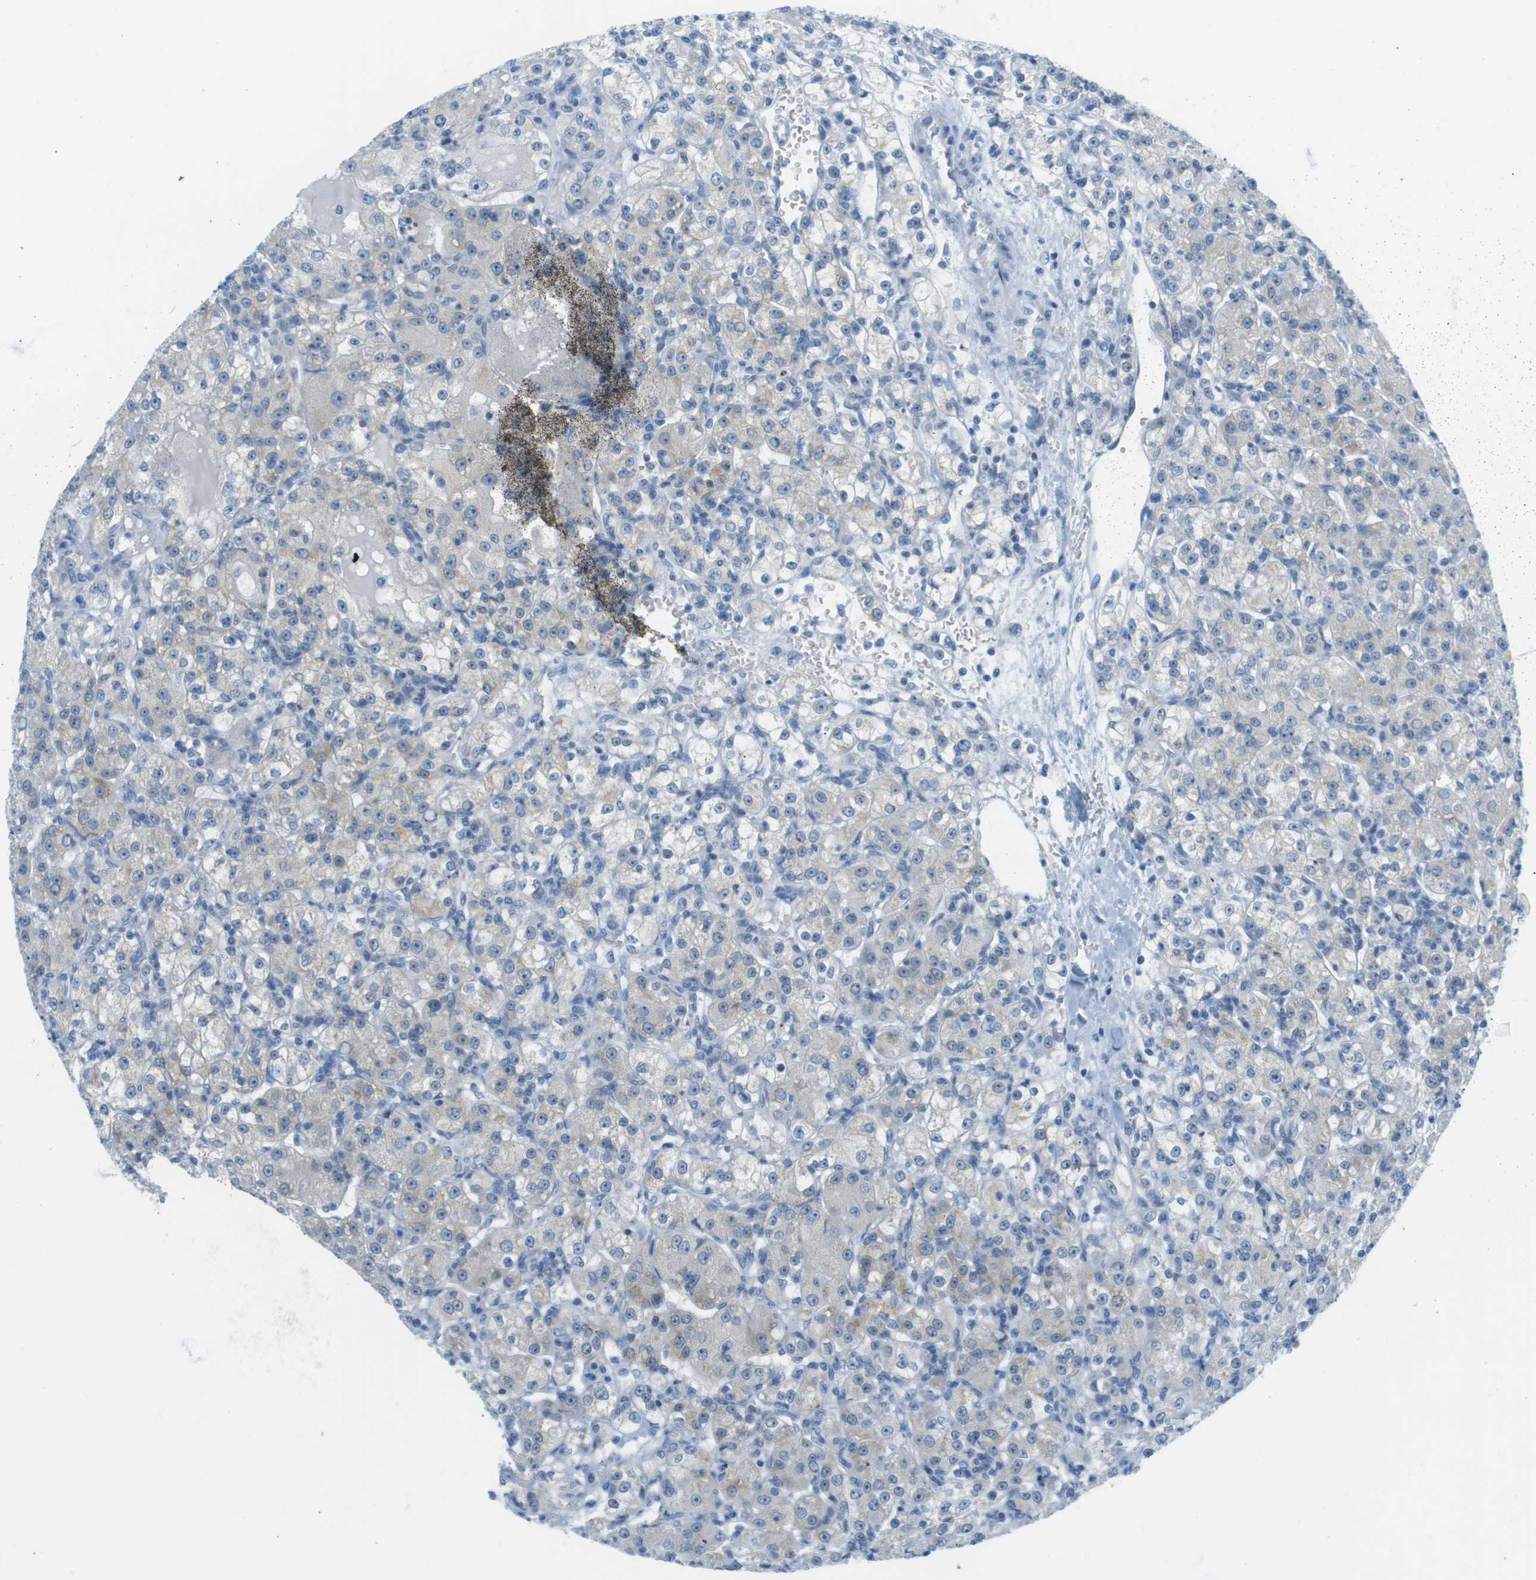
{"staining": {"intensity": "weak", "quantity": "<25%", "location": "cytoplasmic/membranous"}, "tissue": "renal cancer", "cell_type": "Tumor cells", "image_type": "cancer", "snomed": [{"axis": "morphology", "description": "Normal tissue, NOS"}, {"axis": "morphology", "description": "Adenocarcinoma, NOS"}, {"axis": "topography", "description": "Kidney"}], "caption": "This is an immunohistochemistry image of renal cancer. There is no staining in tumor cells.", "gene": "SMYD5", "patient": {"sex": "male", "age": 61}}